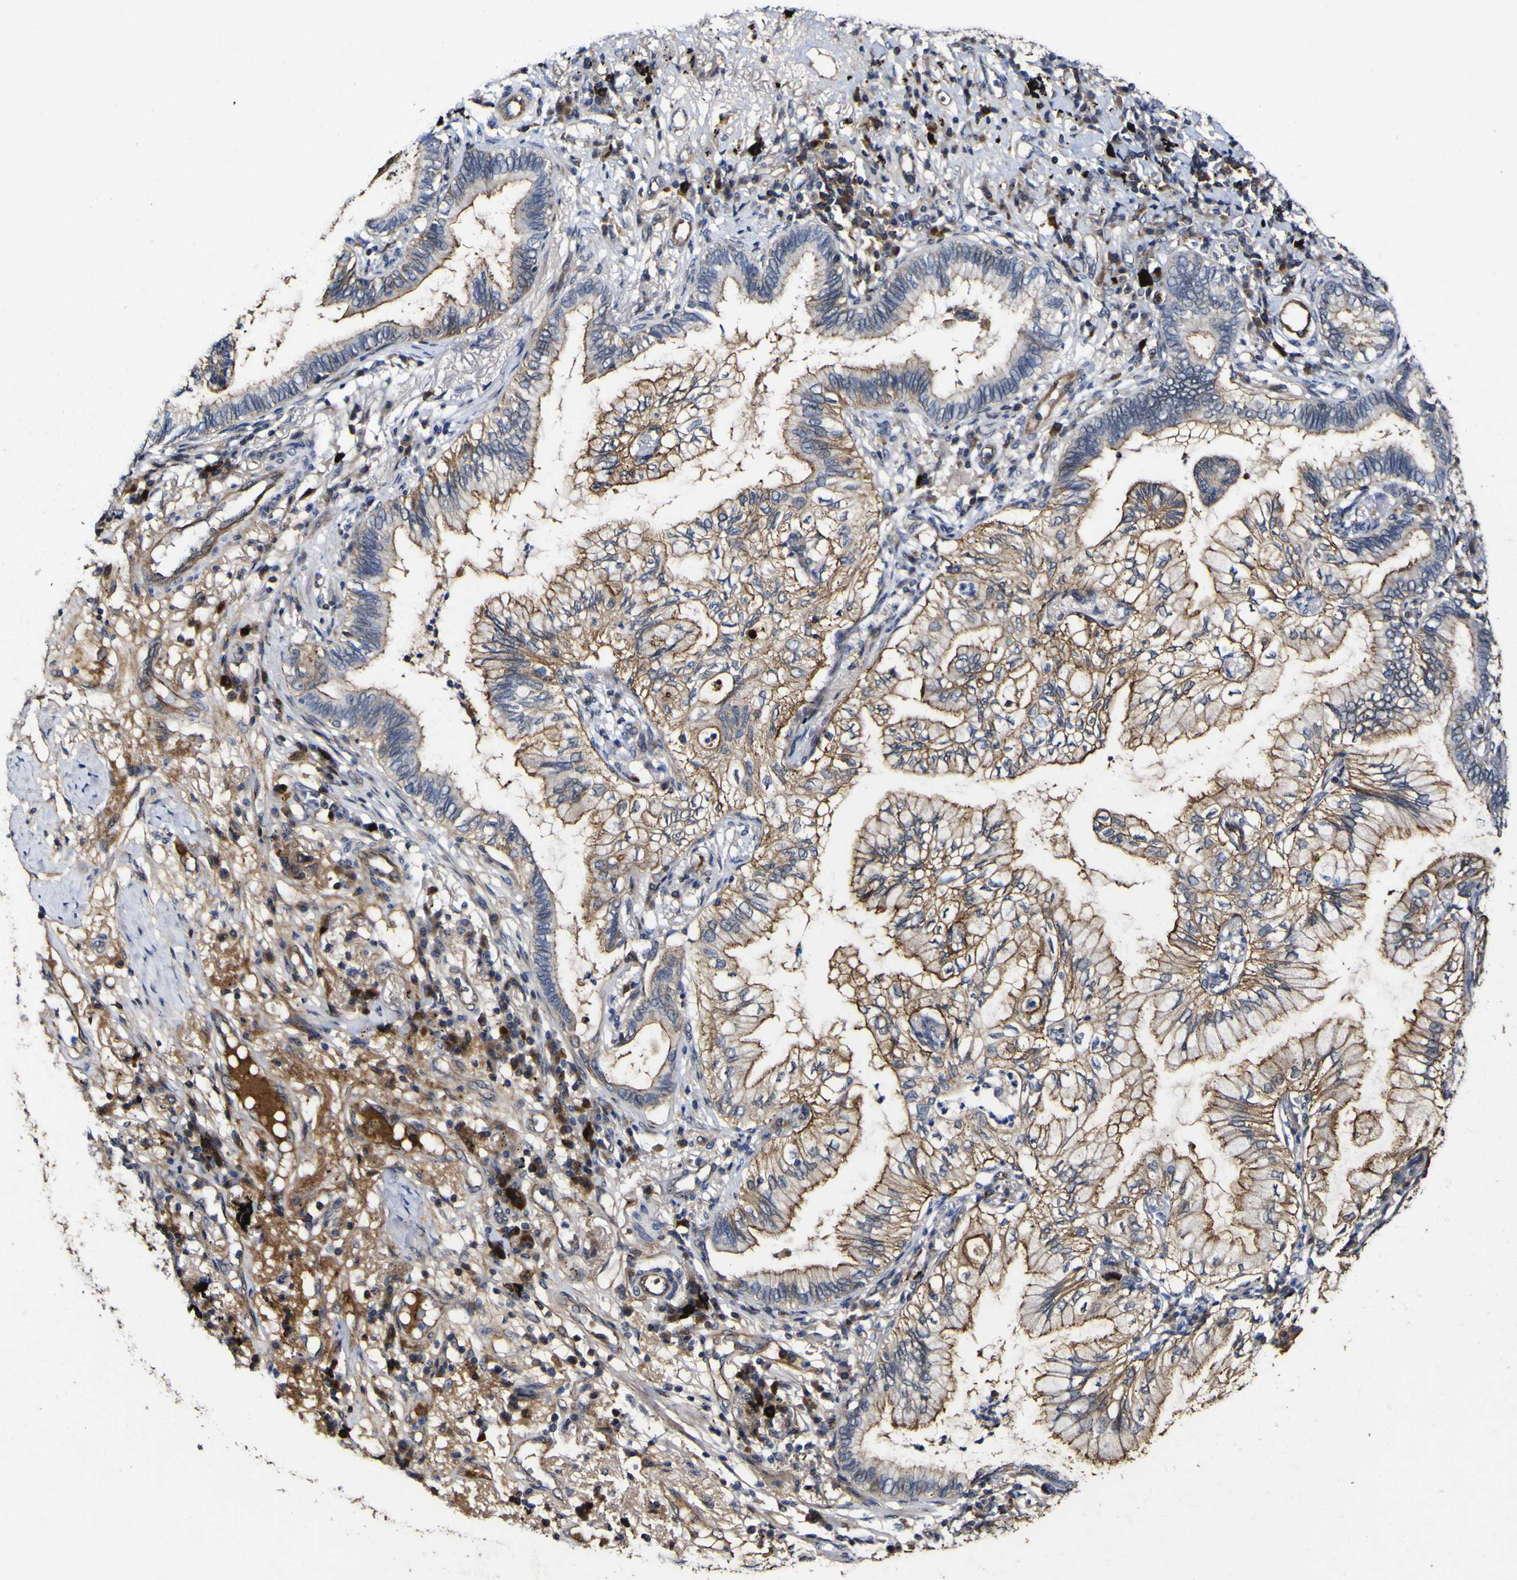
{"staining": {"intensity": "moderate", "quantity": ">75%", "location": "cytoplasmic/membranous"}, "tissue": "lung cancer", "cell_type": "Tumor cells", "image_type": "cancer", "snomed": [{"axis": "morphology", "description": "Normal tissue, NOS"}, {"axis": "morphology", "description": "Adenocarcinoma, NOS"}, {"axis": "topography", "description": "Bronchus"}, {"axis": "topography", "description": "Lung"}], "caption": "Tumor cells display medium levels of moderate cytoplasmic/membranous positivity in approximately >75% of cells in human lung cancer (adenocarcinoma). (DAB (3,3'-diaminobenzidine) IHC with brightfield microscopy, high magnification).", "gene": "CCL2", "patient": {"sex": "female", "age": 70}}